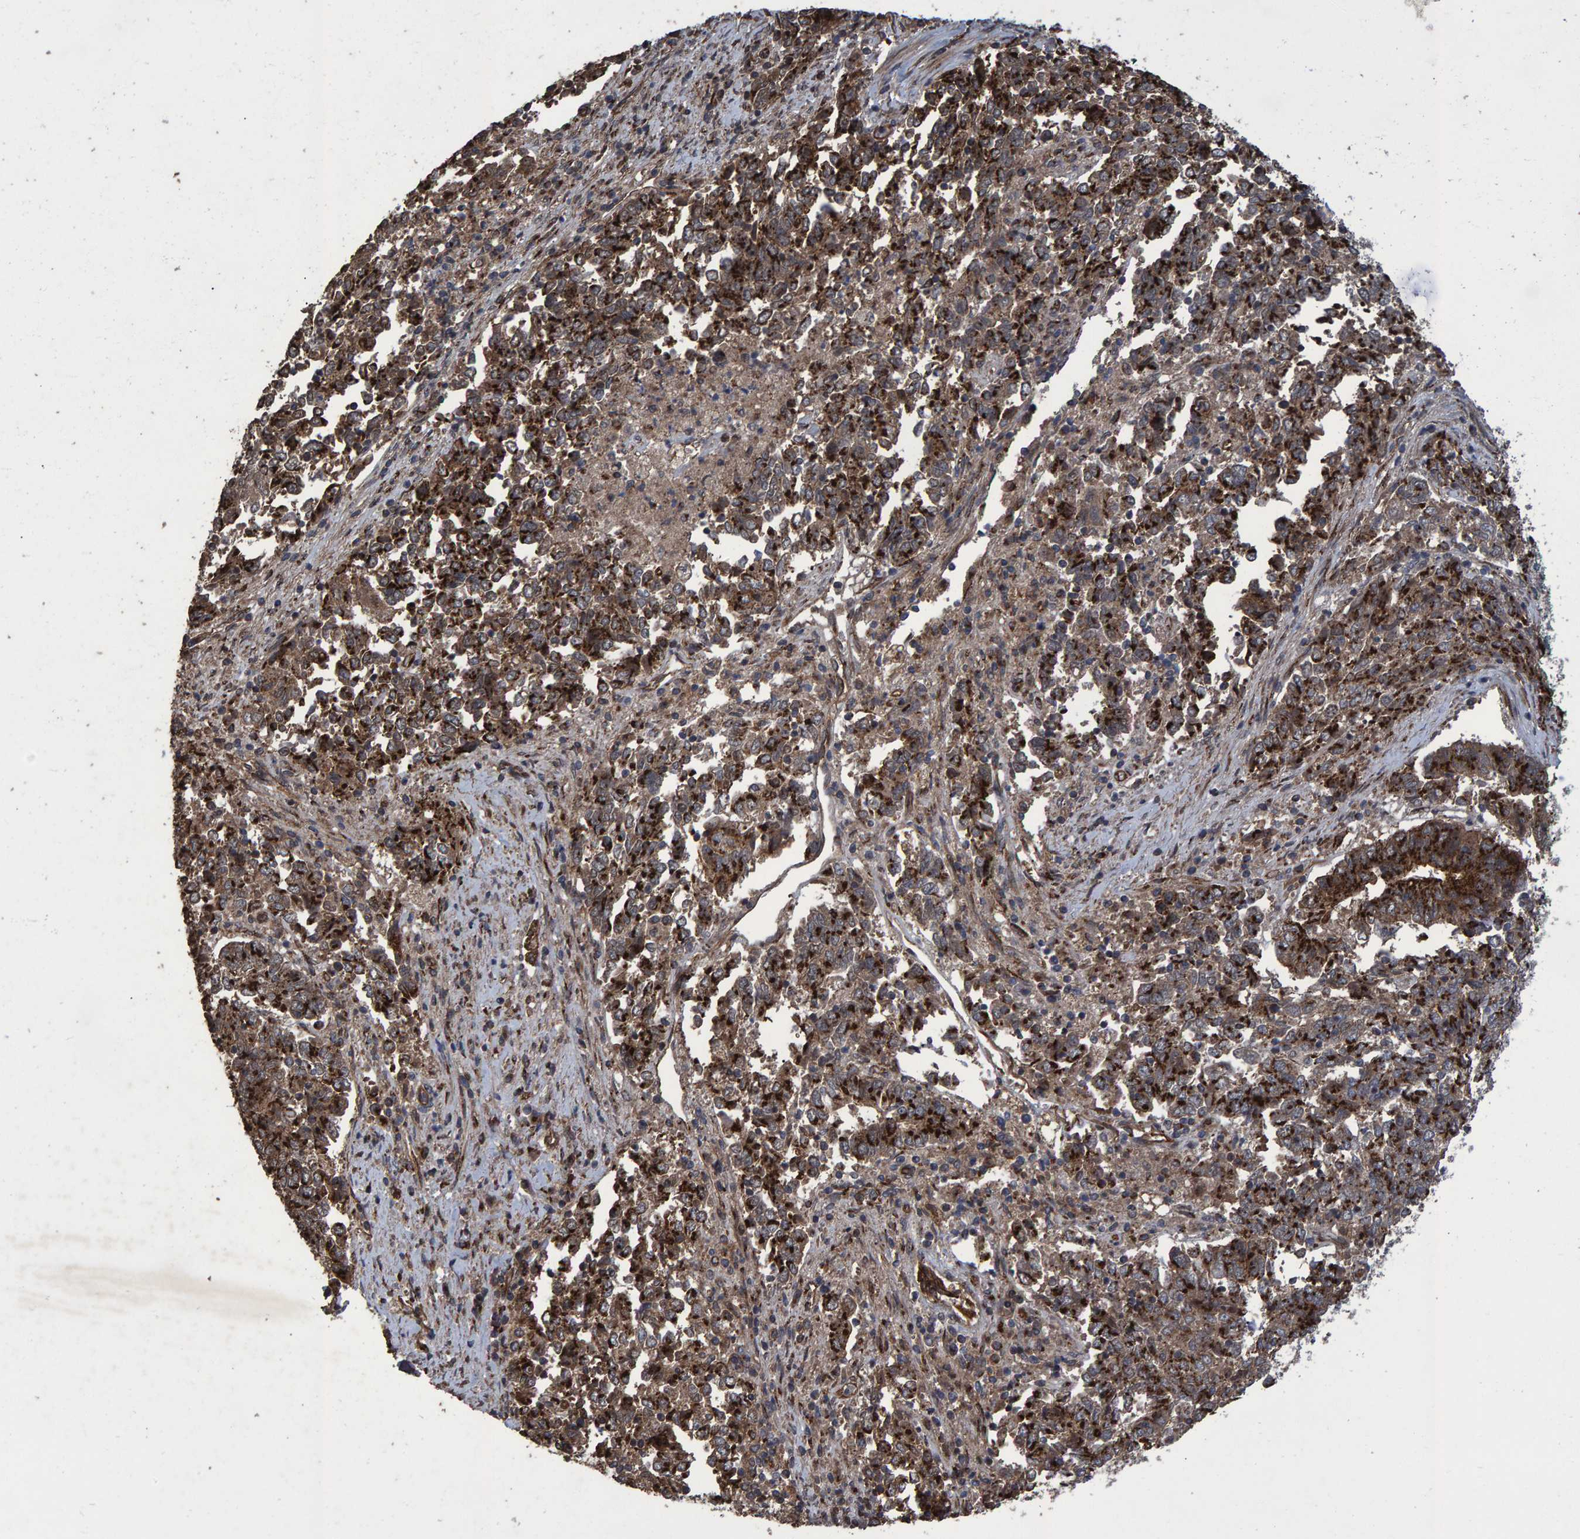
{"staining": {"intensity": "strong", "quantity": ">75%", "location": "cytoplasmic/membranous"}, "tissue": "endometrial cancer", "cell_type": "Tumor cells", "image_type": "cancer", "snomed": [{"axis": "morphology", "description": "Adenocarcinoma, NOS"}, {"axis": "topography", "description": "Endometrium"}], "caption": "Protein expression analysis of endometrial cancer reveals strong cytoplasmic/membranous positivity in about >75% of tumor cells.", "gene": "TRIM68", "patient": {"sex": "female", "age": 80}}